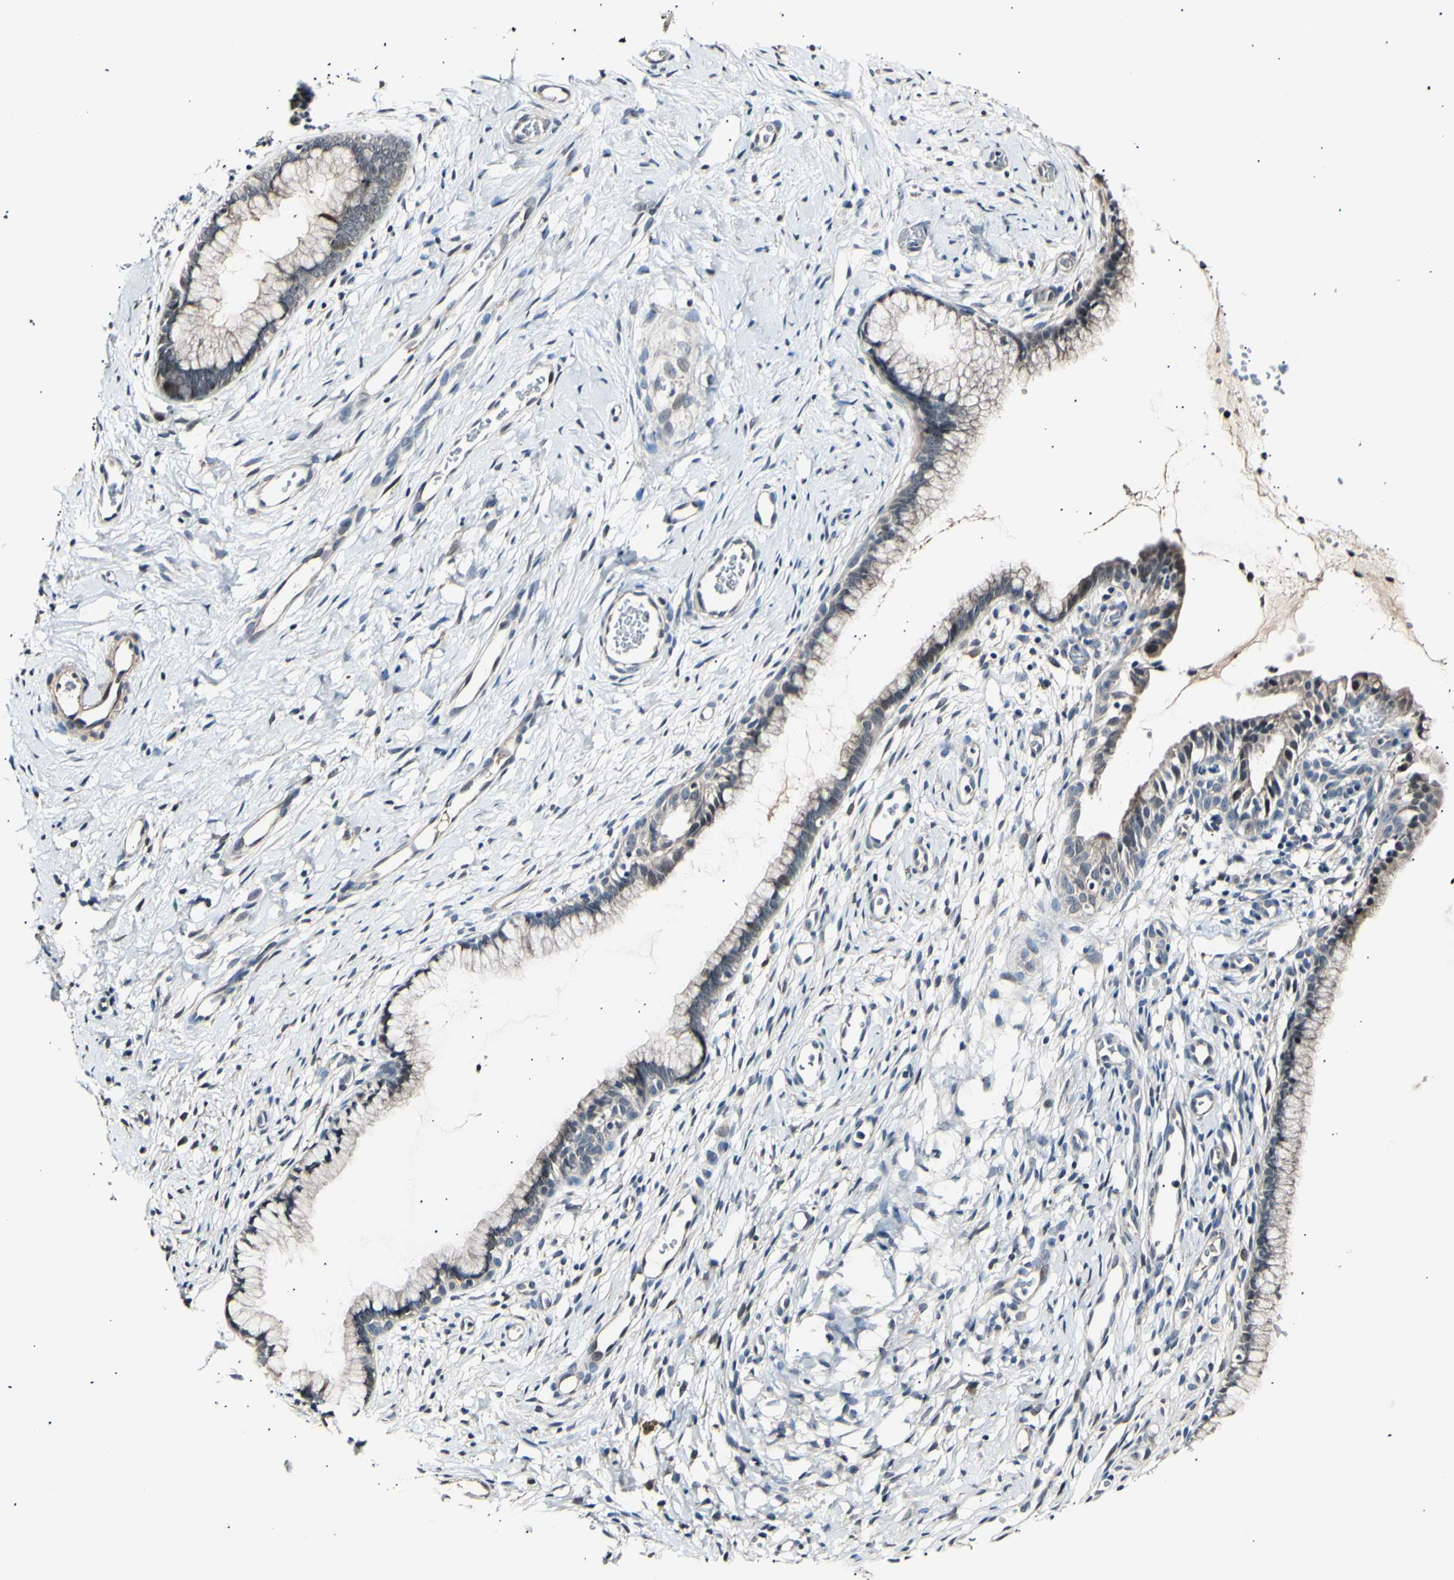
{"staining": {"intensity": "weak", "quantity": "25%-75%", "location": "cytoplasmic/membranous"}, "tissue": "cervix", "cell_type": "Glandular cells", "image_type": "normal", "snomed": [{"axis": "morphology", "description": "Normal tissue, NOS"}, {"axis": "topography", "description": "Cervix"}], "caption": "Immunohistochemistry of normal human cervix shows low levels of weak cytoplasmic/membranous staining in approximately 25%-75% of glandular cells. The protein is shown in brown color, while the nuclei are stained blue.", "gene": "AK1", "patient": {"sex": "female", "age": 65}}